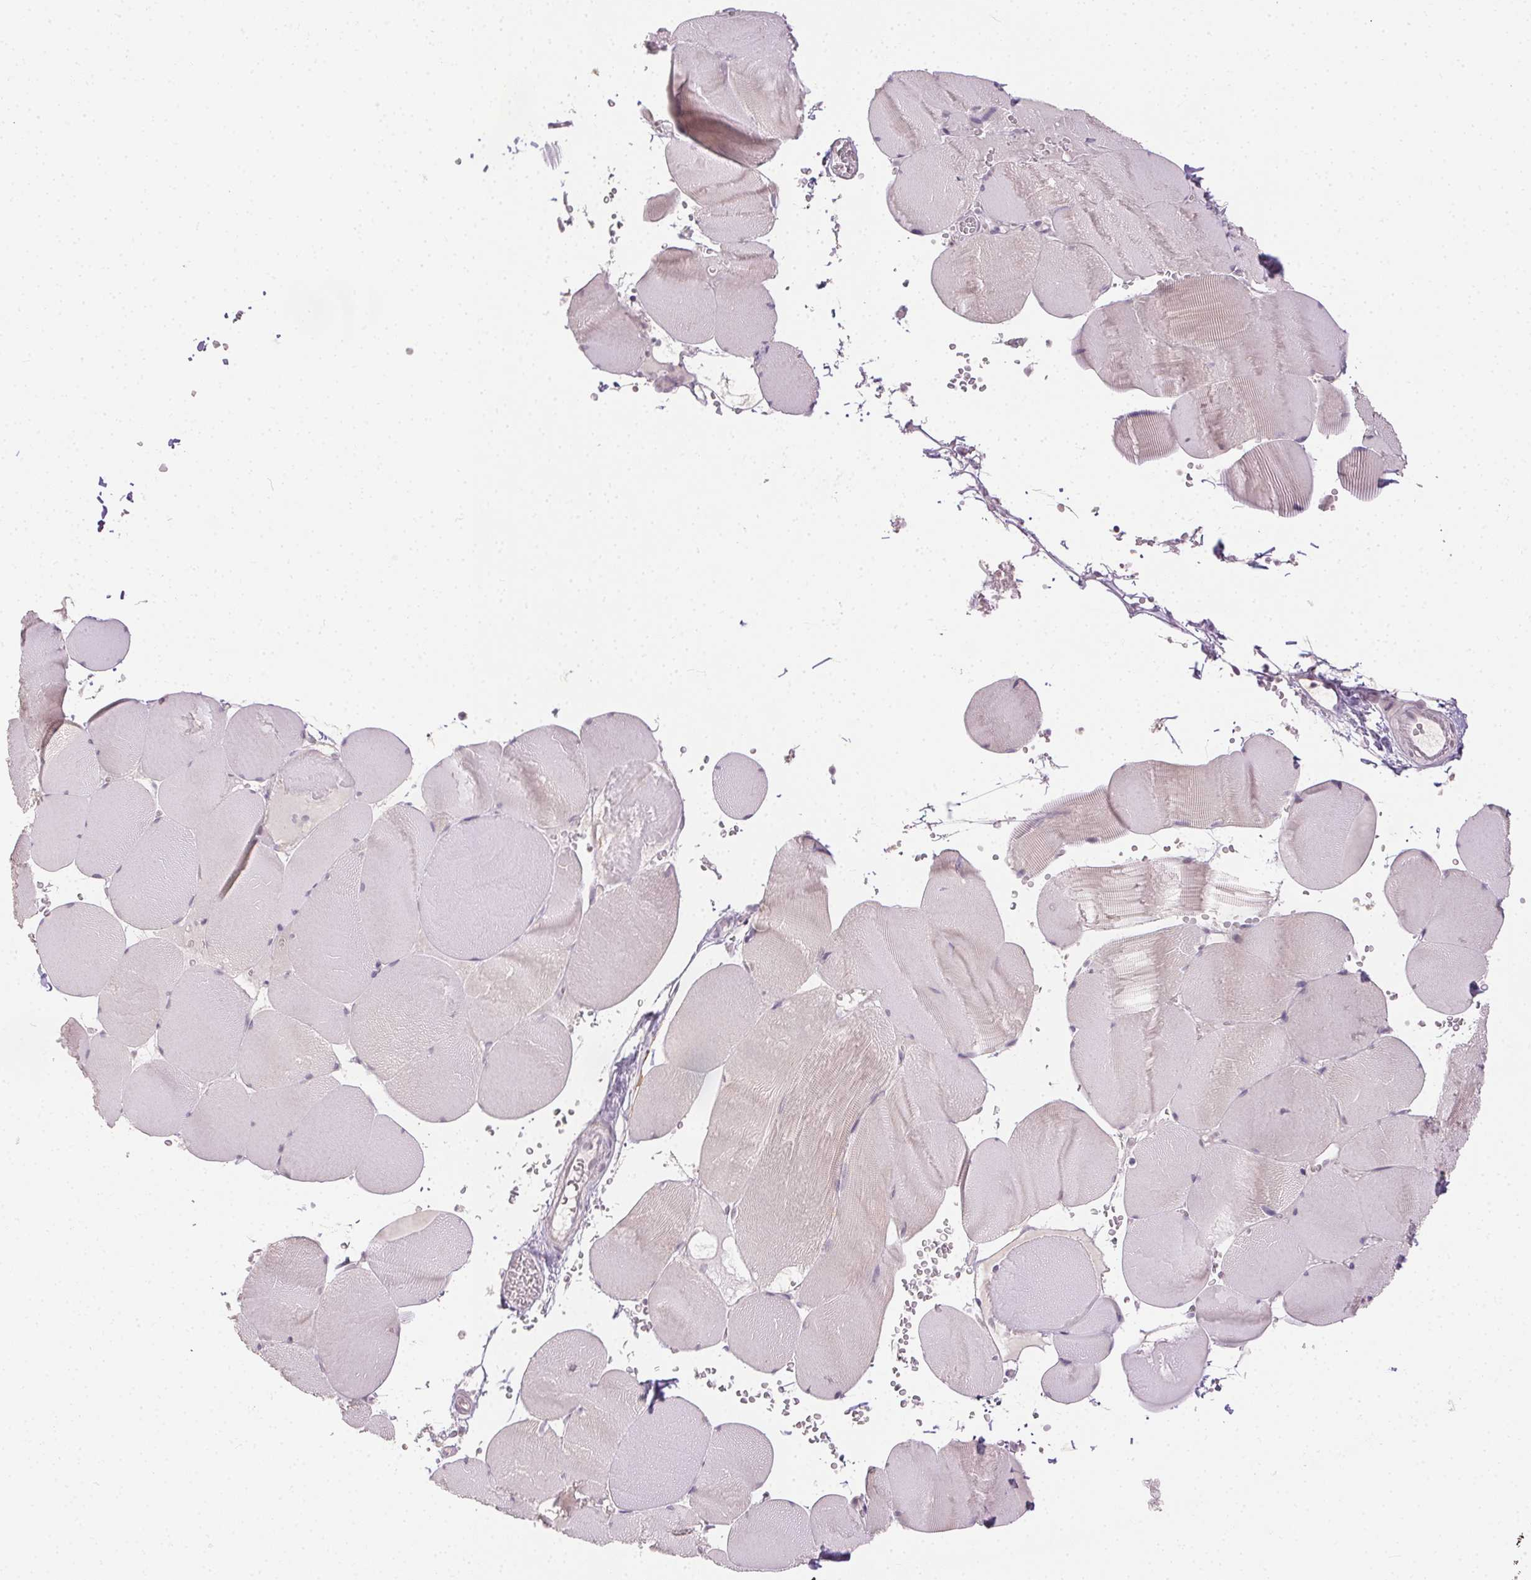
{"staining": {"intensity": "negative", "quantity": "none", "location": "none"}, "tissue": "skeletal muscle", "cell_type": "Myocytes", "image_type": "normal", "snomed": [{"axis": "morphology", "description": "Normal tissue, NOS"}, {"axis": "topography", "description": "Skeletal muscle"}, {"axis": "topography", "description": "Head-Neck"}], "caption": "This is a image of immunohistochemistry (IHC) staining of benign skeletal muscle, which shows no staining in myocytes. (Immunohistochemistry (ihc), brightfield microscopy, high magnification).", "gene": "ANLN", "patient": {"sex": "male", "age": 66}}